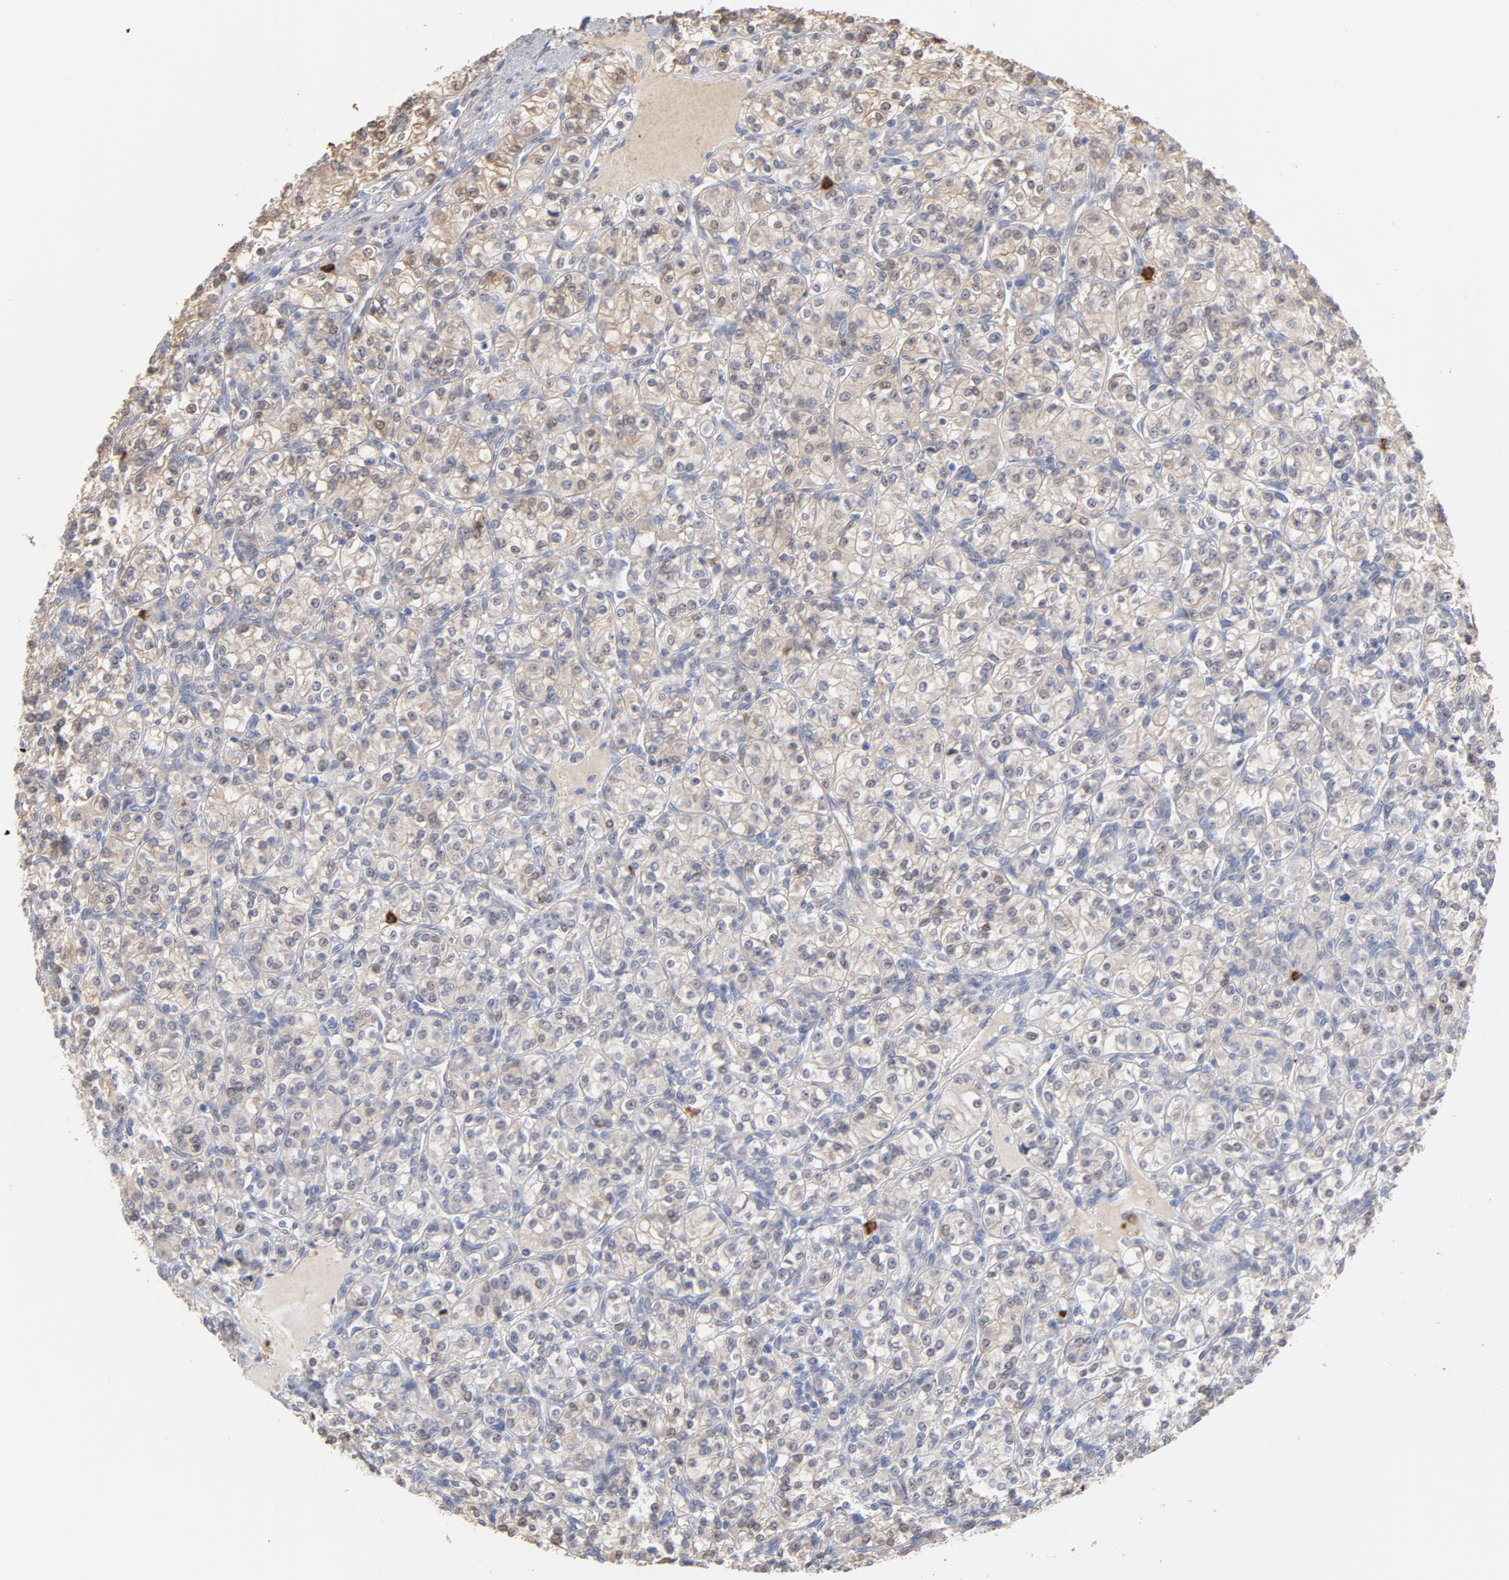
{"staining": {"intensity": "weak", "quantity": "25%-75%", "location": "cytoplasmic/membranous,nuclear"}, "tissue": "renal cancer", "cell_type": "Tumor cells", "image_type": "cancer", "snomed": [{"axis": "morphology", "description": "Adenocarcinoma, NOS"}, {"axis": "topography", "description": "Kidney"}], "caption": "The immunohistochemical stain shows weak cytoplasmic/membranous and nuclear expression in tumor cells of renal cancer (adenocarcinoma) tissue. The staining was performed using DAB, with brown indicating positive protein expression. Nuclei are stained blue with hematoxylin.", "gene": "PNMA1", "patient": {"sex": "male", "age": 77}}